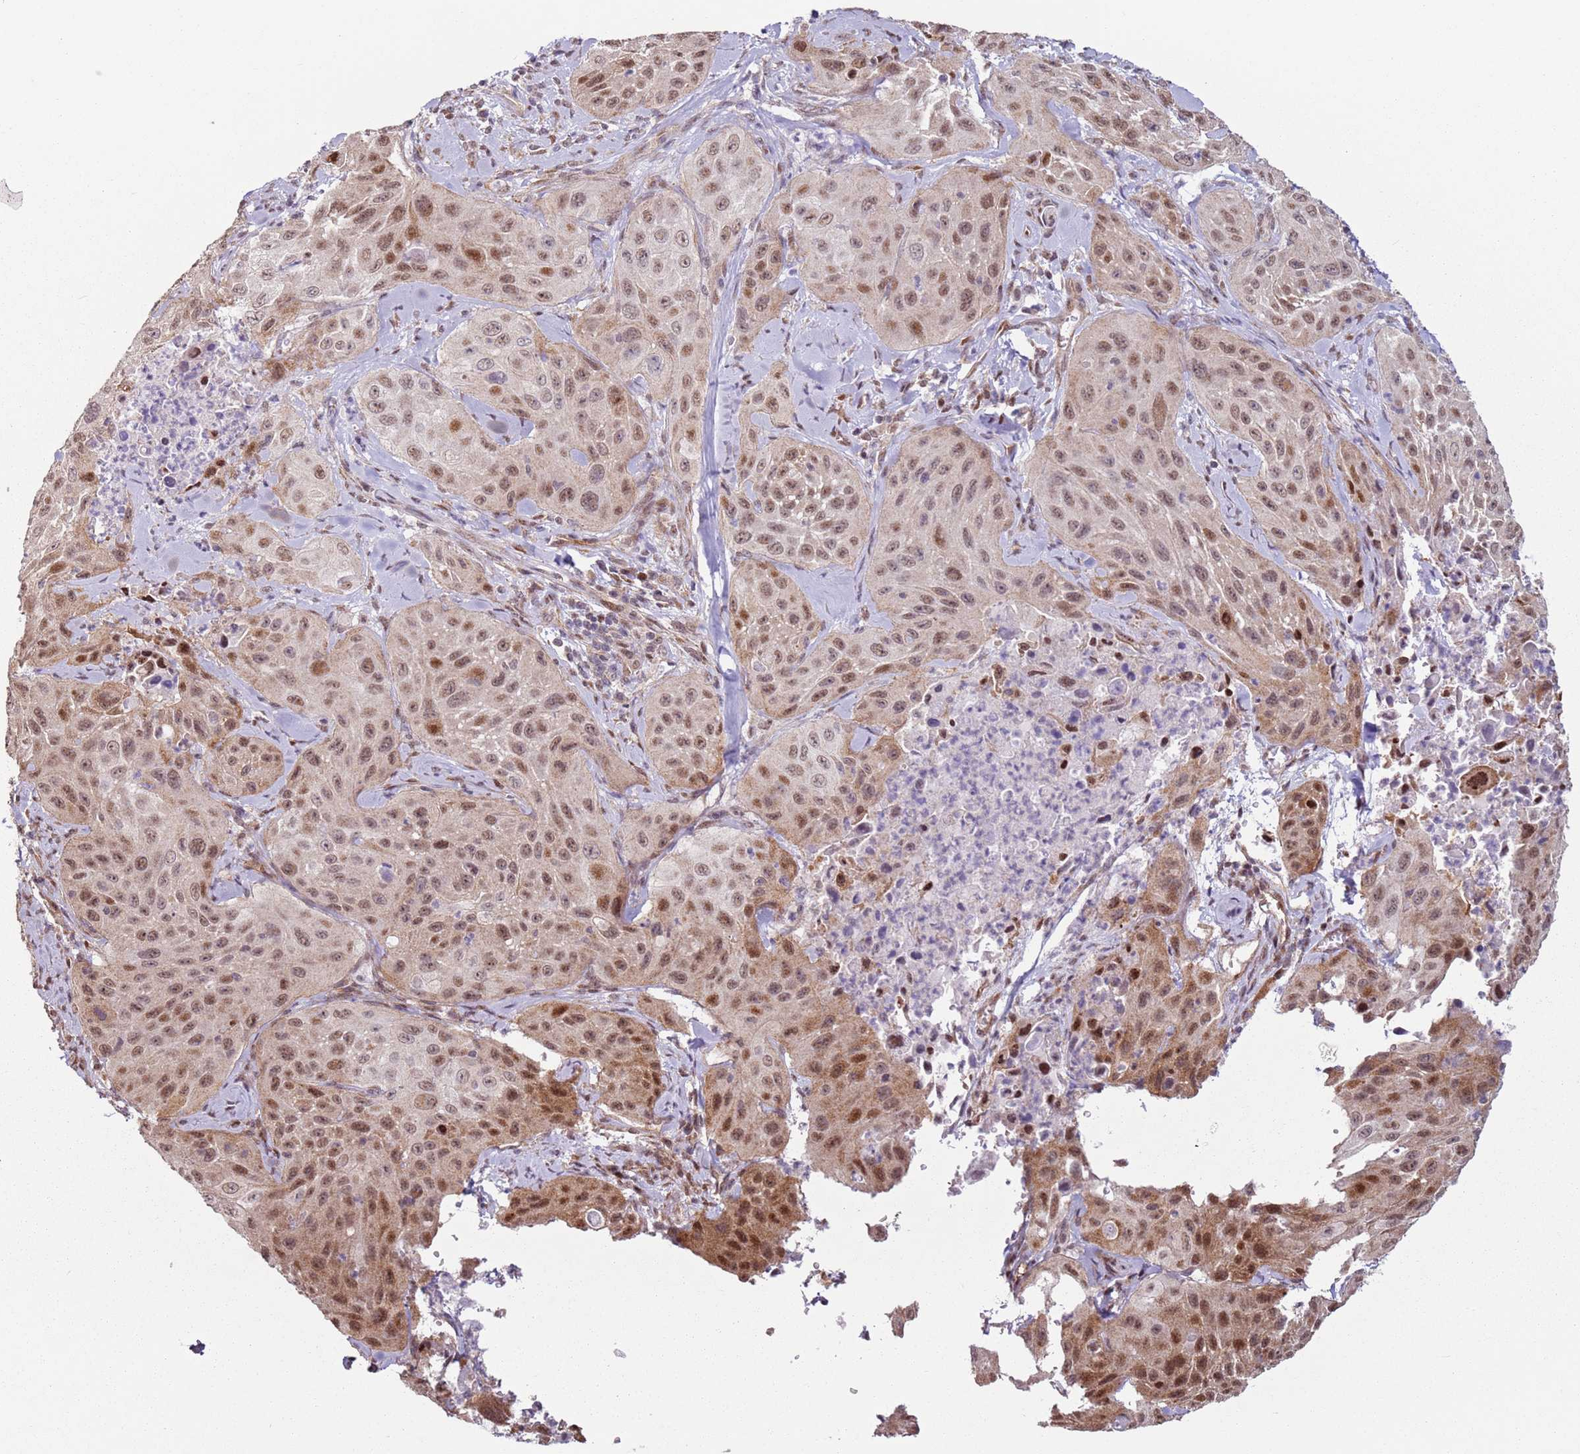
{"staining": {"intensity": "moderate", "quantity": ">75%", "location": "nuclear"}, "tissue": "cervical cancer", "cell_type": "Tumor cells", "image_type": "cancer", "snomed": [{"axis": "morphology", "description": "Squamous cell carcinoma, NOS"}, {"axis": "topography", "description": "Cervix"}], "caption": "An immunohistochemistry (IHC) photomicrograph of neoplastic tissue is shown. Protein staining in brown highlights moderate nuclear positivity in cervical cancer within tumor cells.", "gene": "PSMD4", "patient": {"sex": "female", "age": 42}}